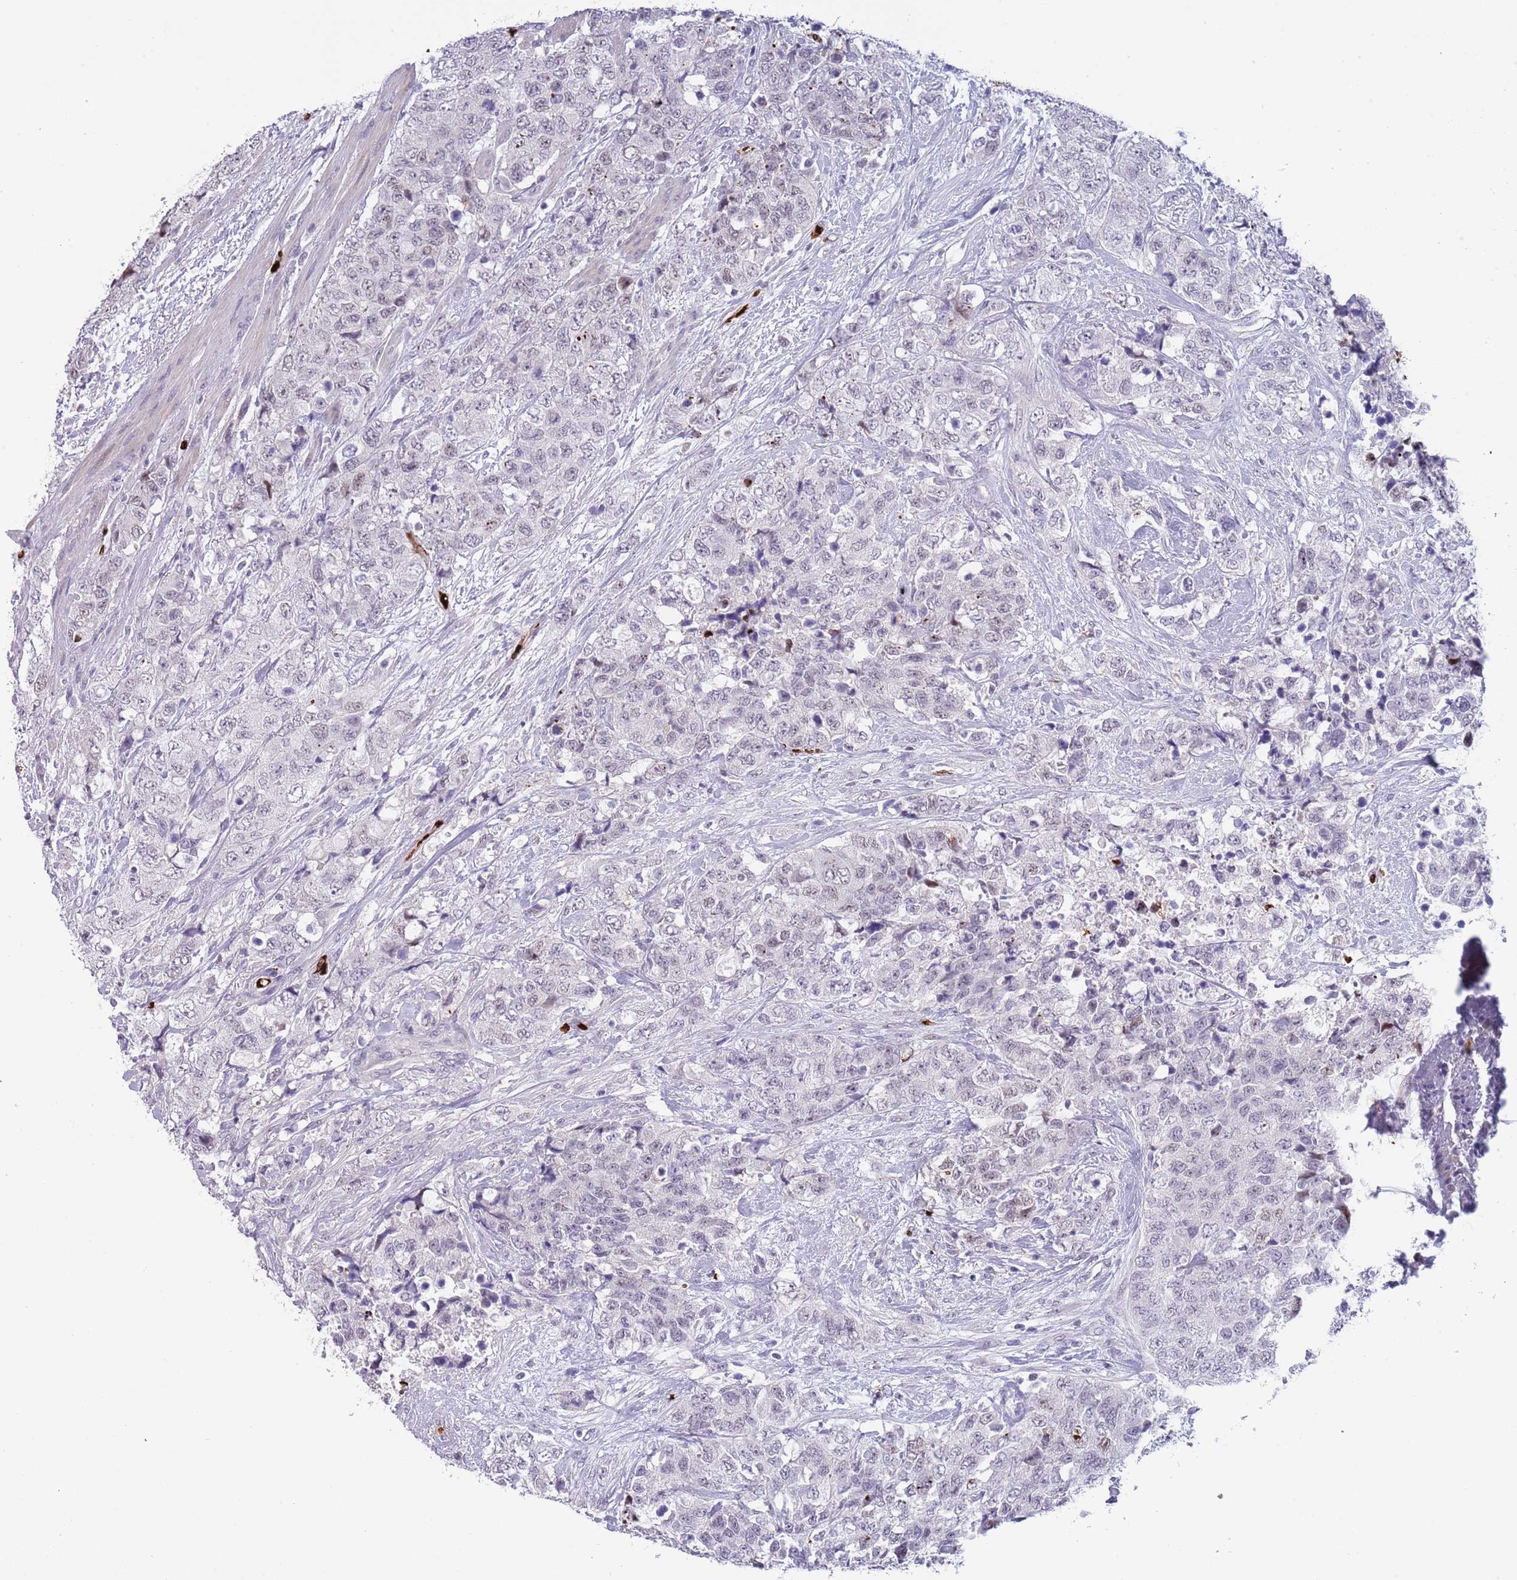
{"staining": {"intensity": "weak", "quantity": "<25%", "location": "nuclear"}, "tissue": "urothelial cancer", "cell_type": "Tumor cells", "image_type": "cancer", "snomed": [{"axis": "morphology", "description": "Urothelial carcinoma, High grade"}, {"axis": "topography", "description": "Urinary bladder"}], "caption": "High magnification brightfield microscopy of high-grade urothelial carcinoma stained with DAB (3,3'-diaminobenzidine) (brown) and counterstained with hematoxylin (blue): tumor cells show no significant staining. (DAB IHC with hematoxylin counter stain).", "gene": "LYPD6B", "patient": {"sex": "female", "age": 78}}